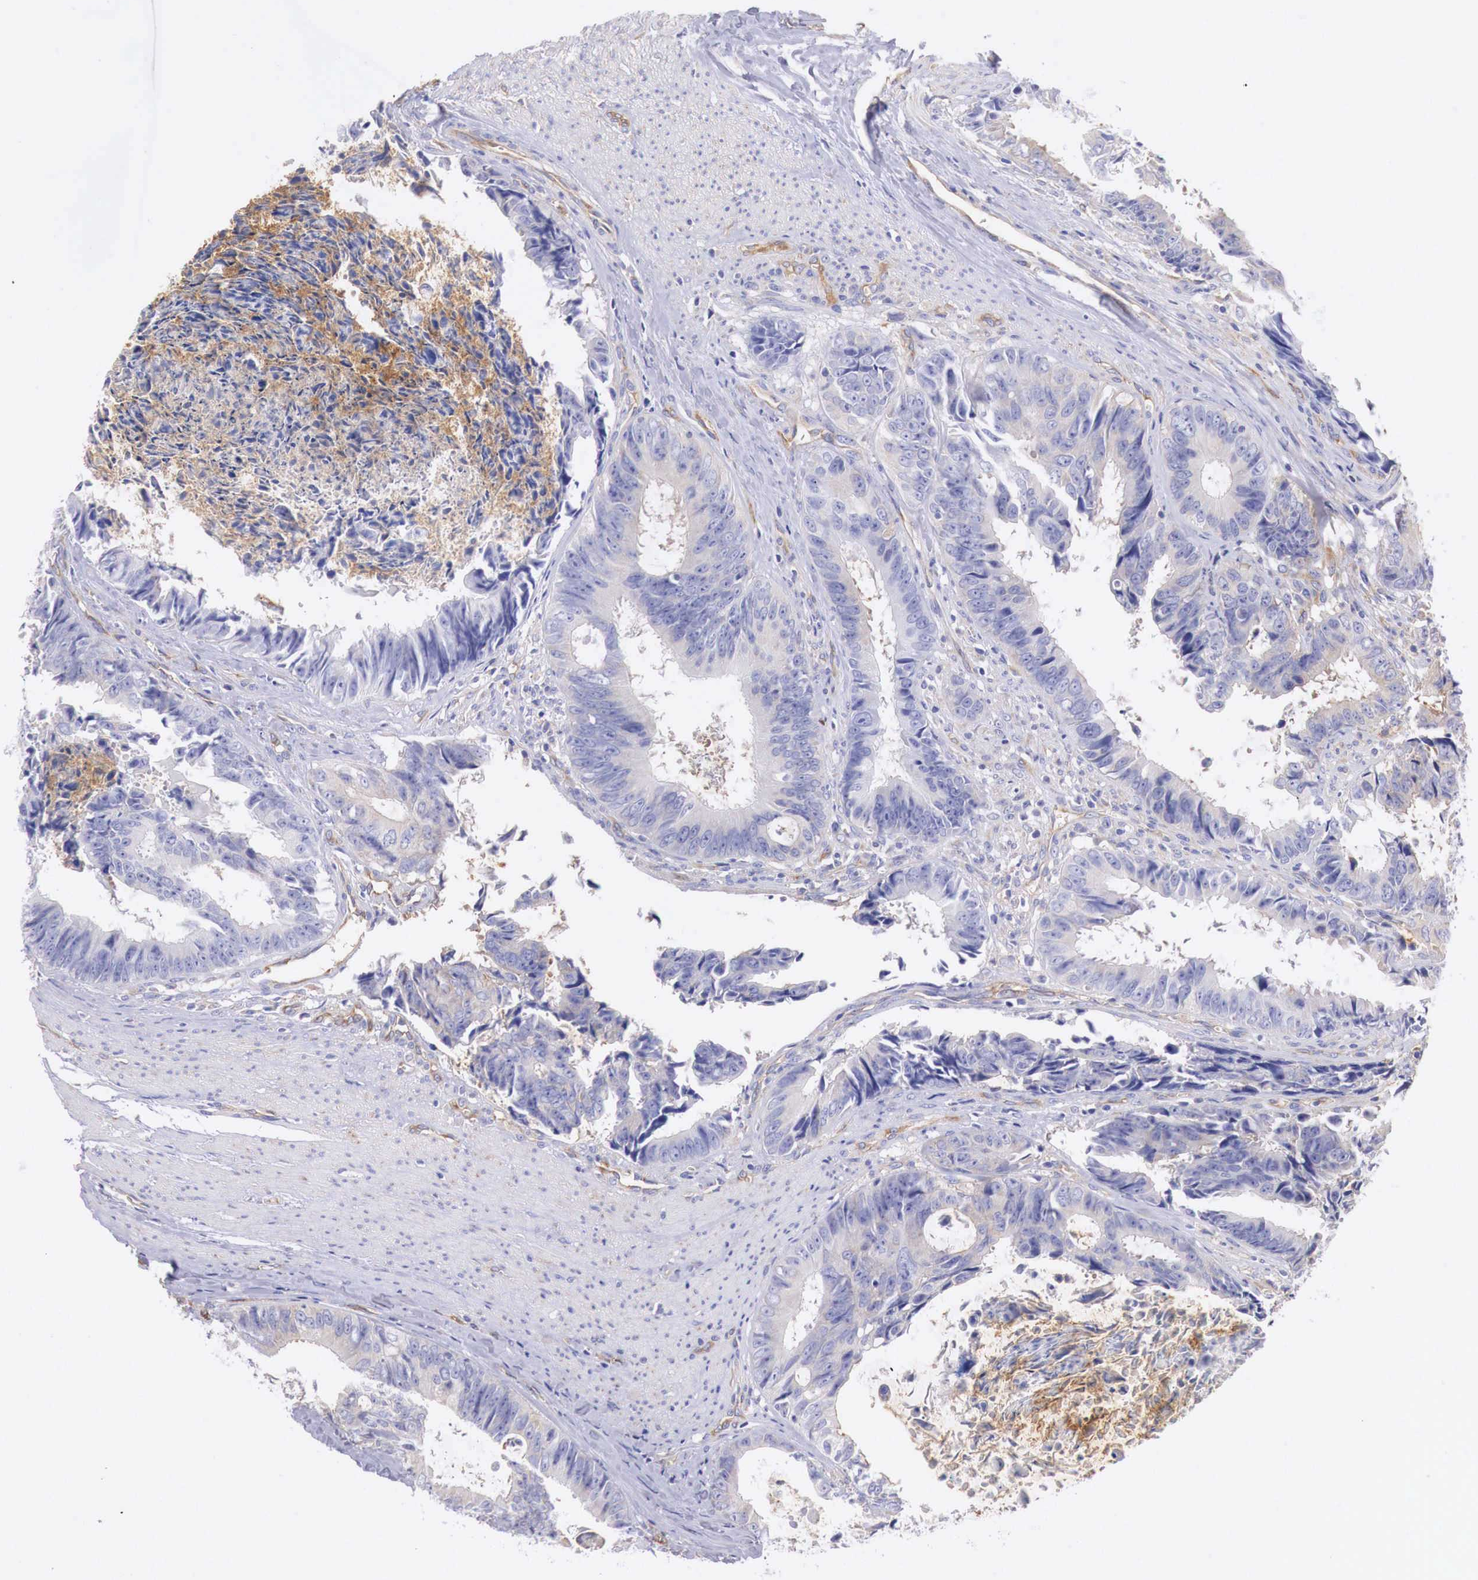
{"staining": {"intensity": "negative", "quantity": "none", "location": "none"}, "tissue": "colorectal cancer", "cell_type": "Tumor cells", "image_type": "cancer", "snomed": [{"axis": "morphology", "description": "Adenocarcinoma, NOS"}, {"axis": "topography", "description": "Rectum"}], "caption": "There is no significant staining in tumor cells of colorectal cancer.", "gene": "RDX", "patient": {"sex": "female", "age": 98}}